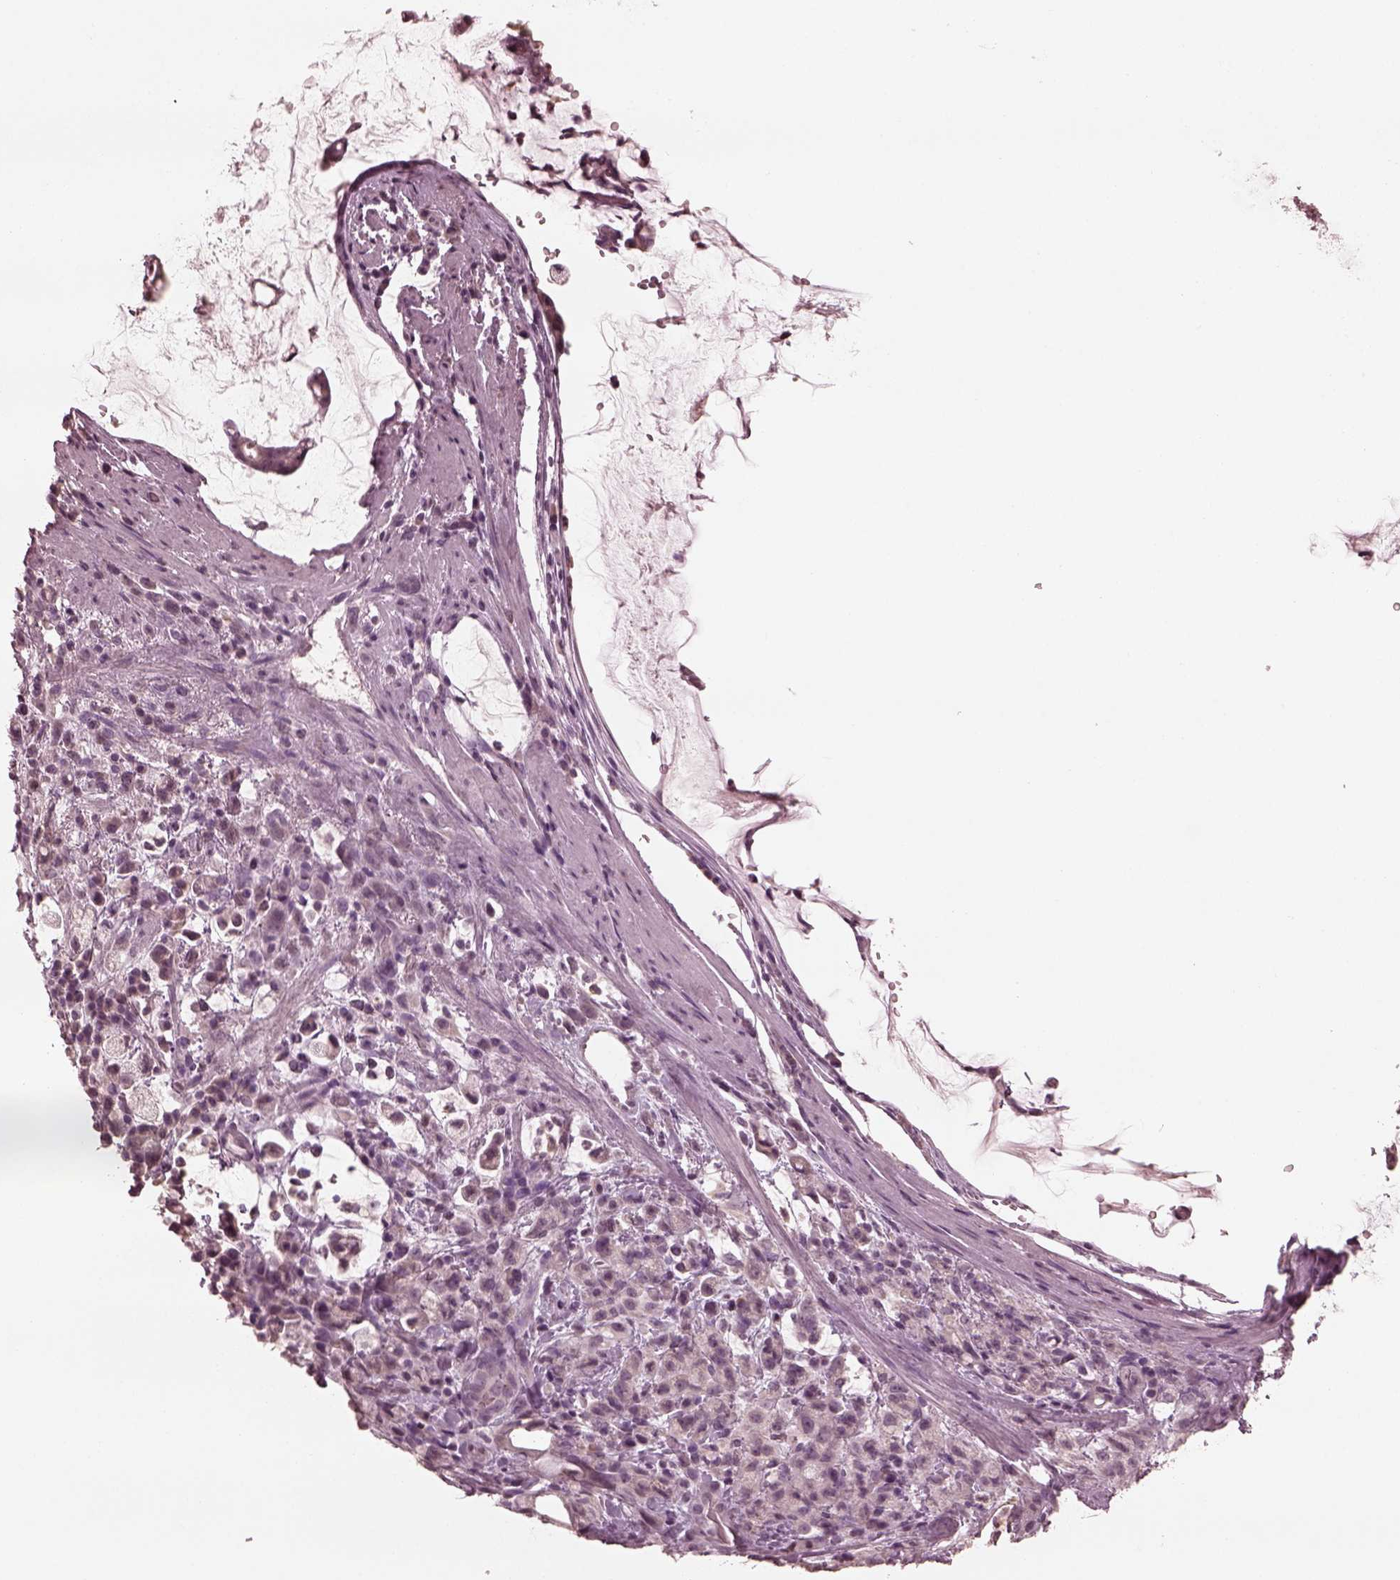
{"staining": {"intensity": "negative", "quantity": "none", "location": "none"}, "tissue": "stomach cancer", "cell_type": "Tumor cells", "image_type": "cancer", "snomed": [{"axis": "morphology", "description": "Adenocarcinoma, NOS"}, {"axis": "topography", "description": "Stomach"}], "caption": "The immunohistochemistry photomicrograph has no significant expression in tumor cells of adenocarcinoma (stomach) tissue.", "gene": "KRT79", "patient": {"sex": "female", "age": 60}}